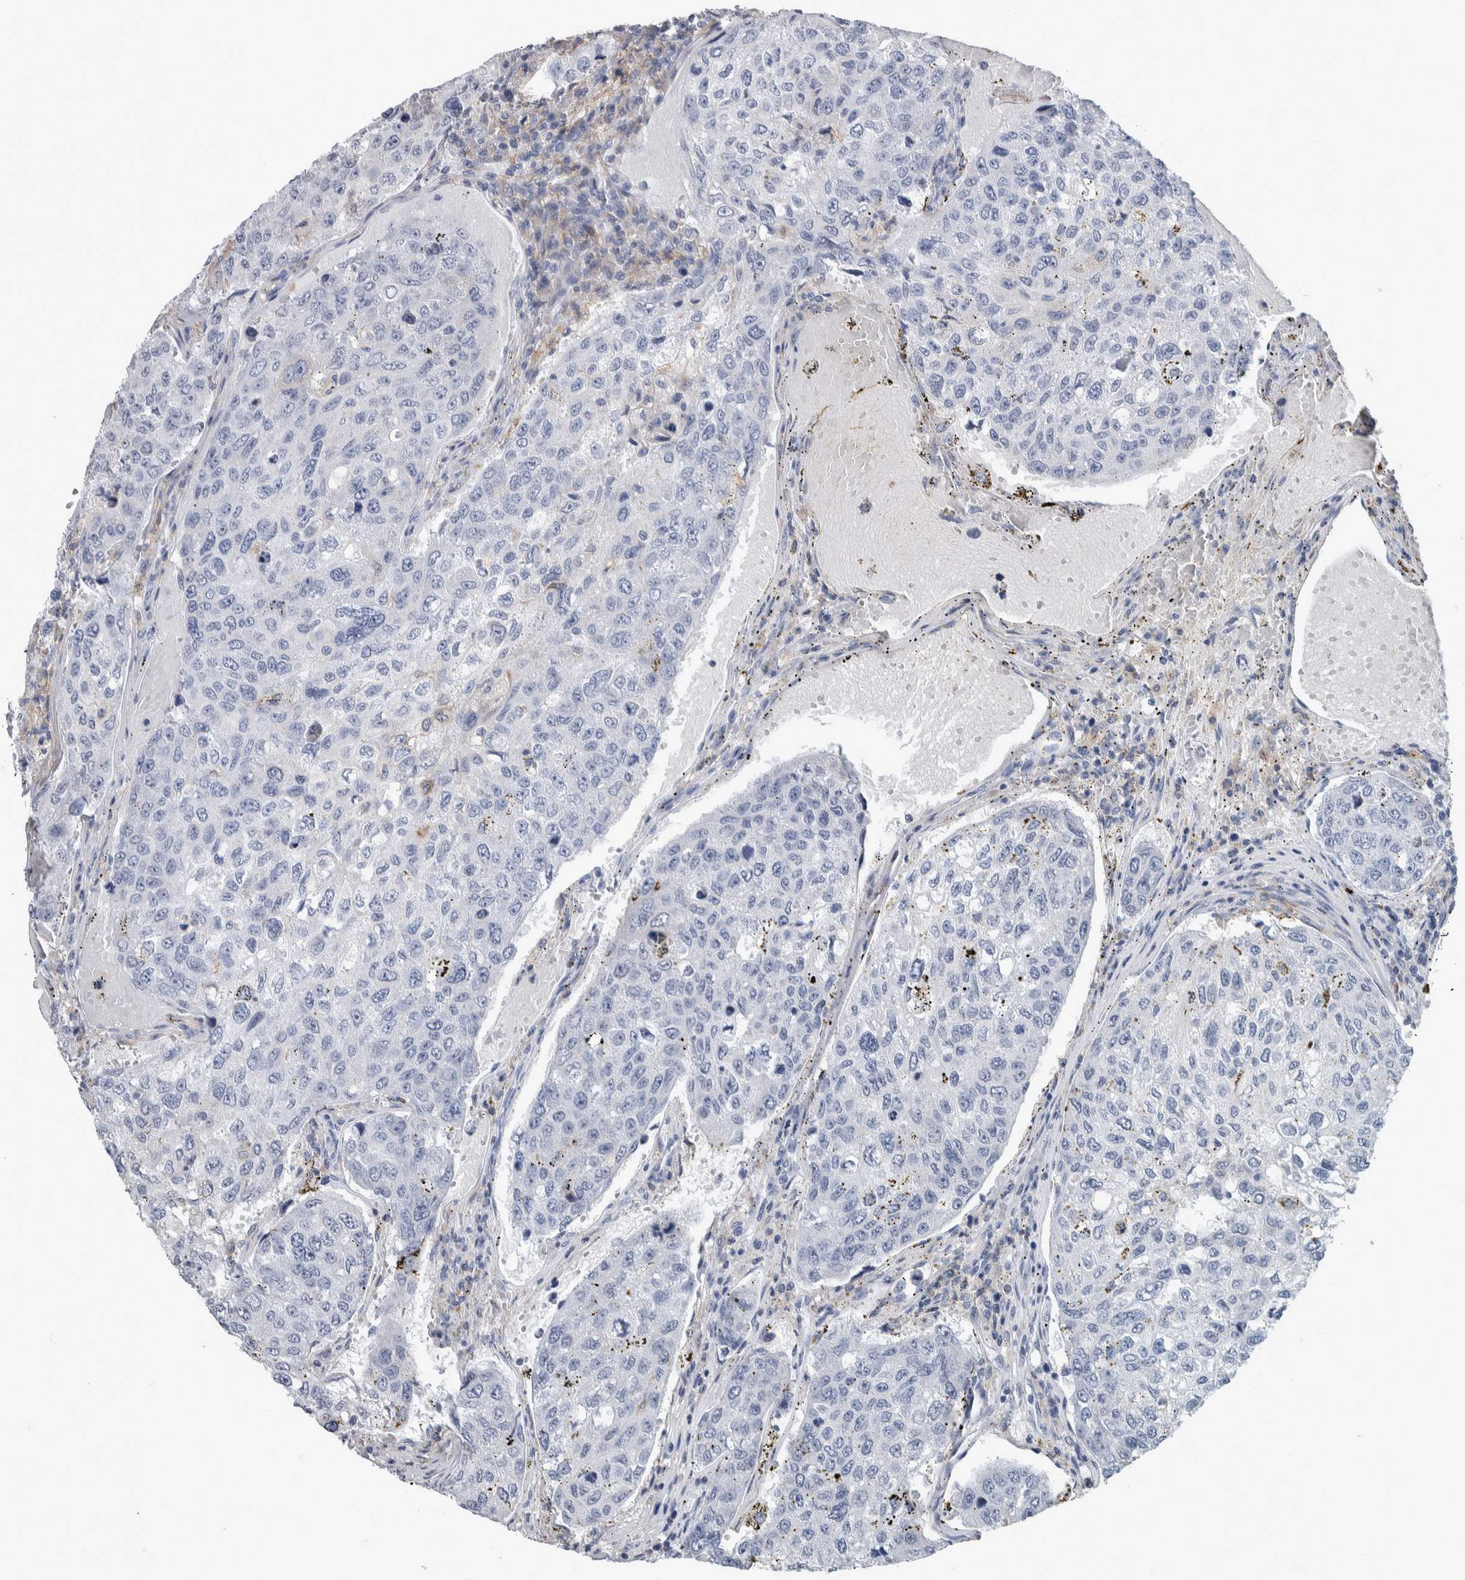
{"staining": {"intensity": "negative", "quantity": "none", "location": "none"}, "tissue": "urothelial cancer", "cell_type": "Tumor cells", "image_type": "cancer", "snomed": [{"axis": "morphology", "description": "Urothelial carcinoma, High grade"}, {"axis": "topography", "description": "Lymph node"}, {"axis": "topography", "description": "Urinary bladder"}], "caption": "Tumor cells are negative for brown protein staining in urothelial cancer.", "gene": "SKAP2", "patient": {"sex": "male", "age": 51}}